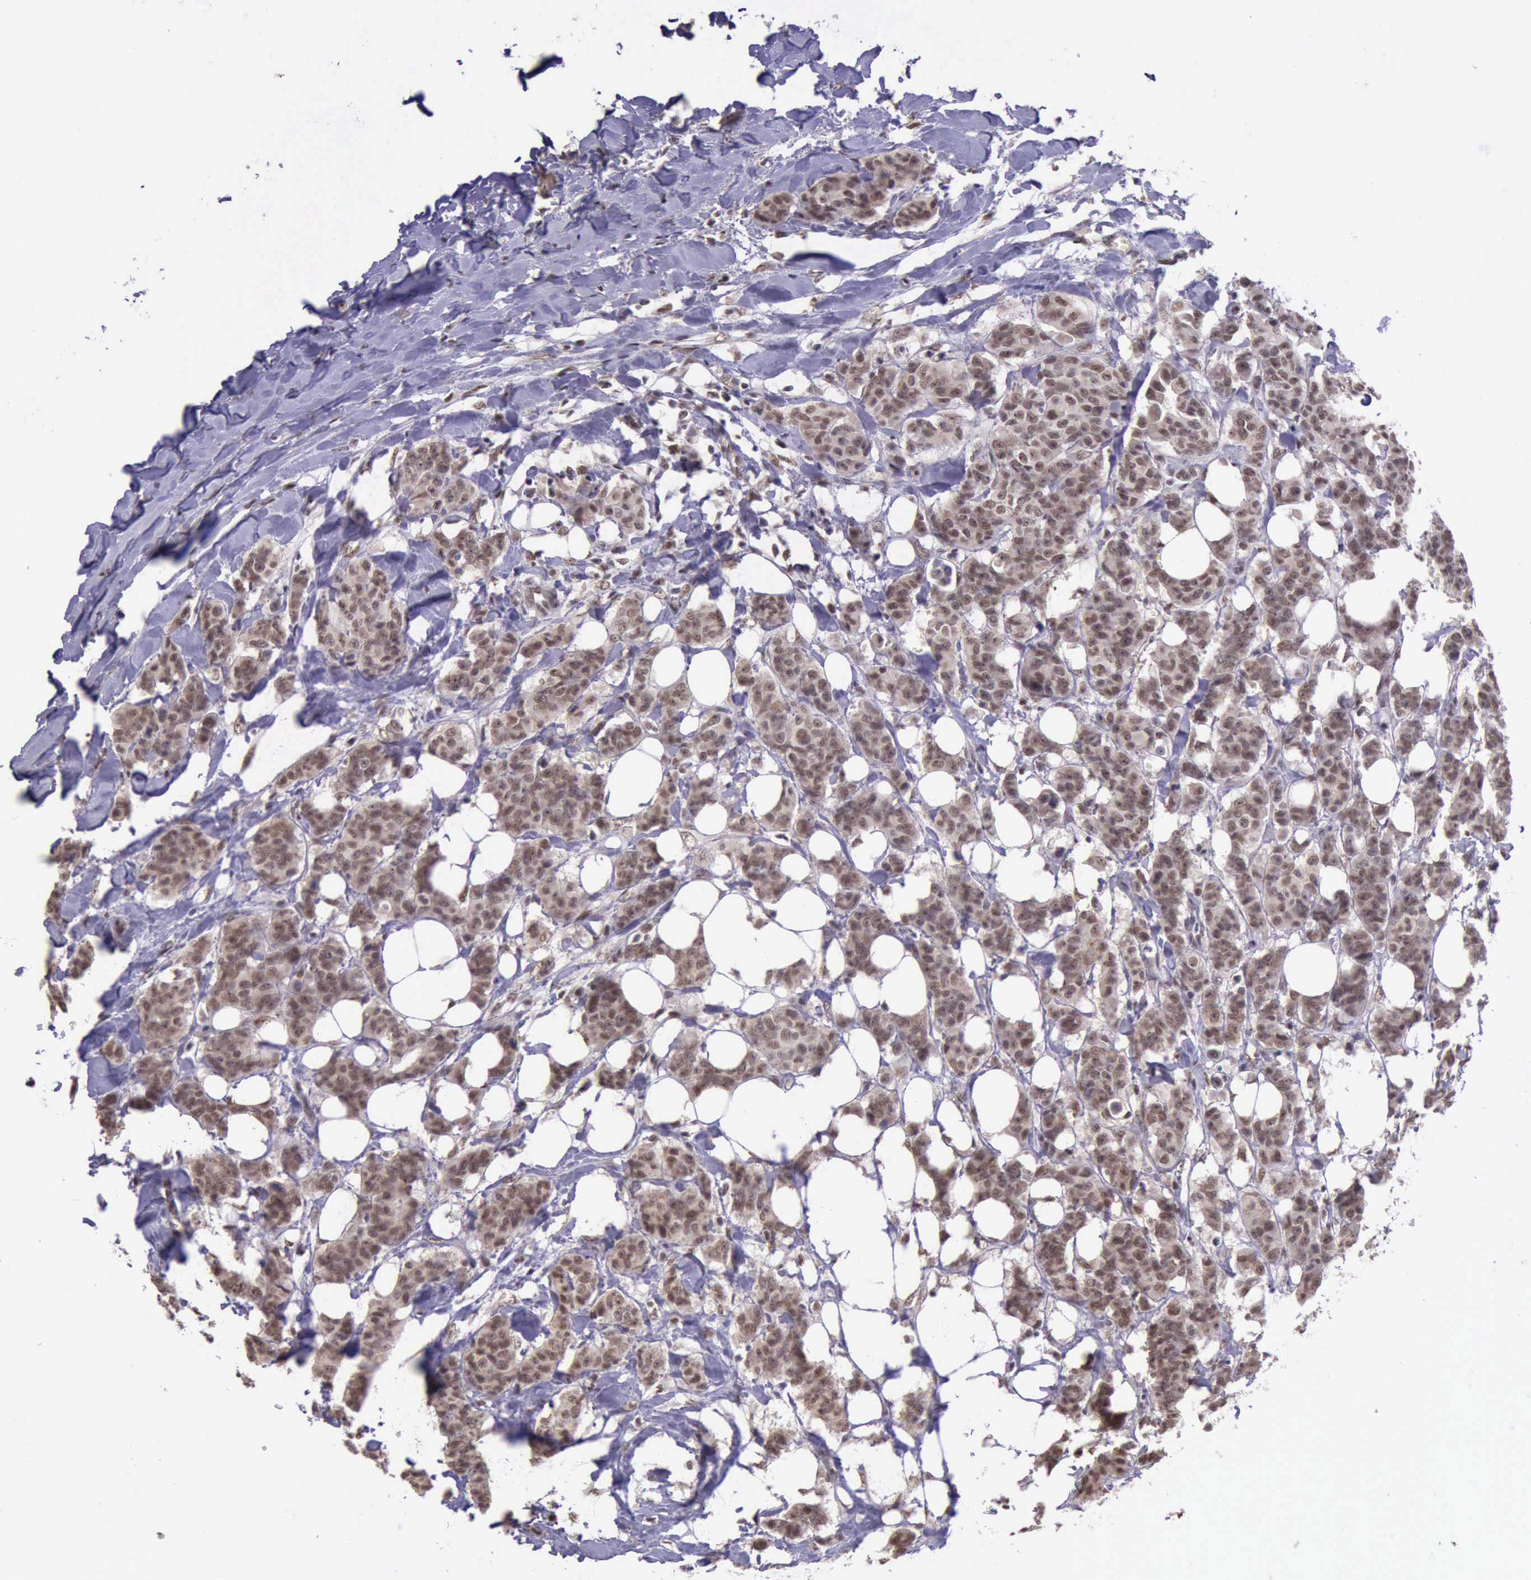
{"staining": {"intensity": "moderate", "quantity": ">75%", "location": "nuclear"}, "tissue": "breast cancer", "cell_type": "Tumor cells", "image_type": "cancer", "snomed": [{"axis": "morphology", "description": "Duct carcinoma"}, {"axis": "topography", "description": "Breast"}], "caption": "IHC (DAB) staining of human breast infiltrating ductal carcinoma shows moderate nuclear protein staining in about >75% of tumor cells.", "gene": "PRPF39", "patient": {"sex": "female", "age": 40}}